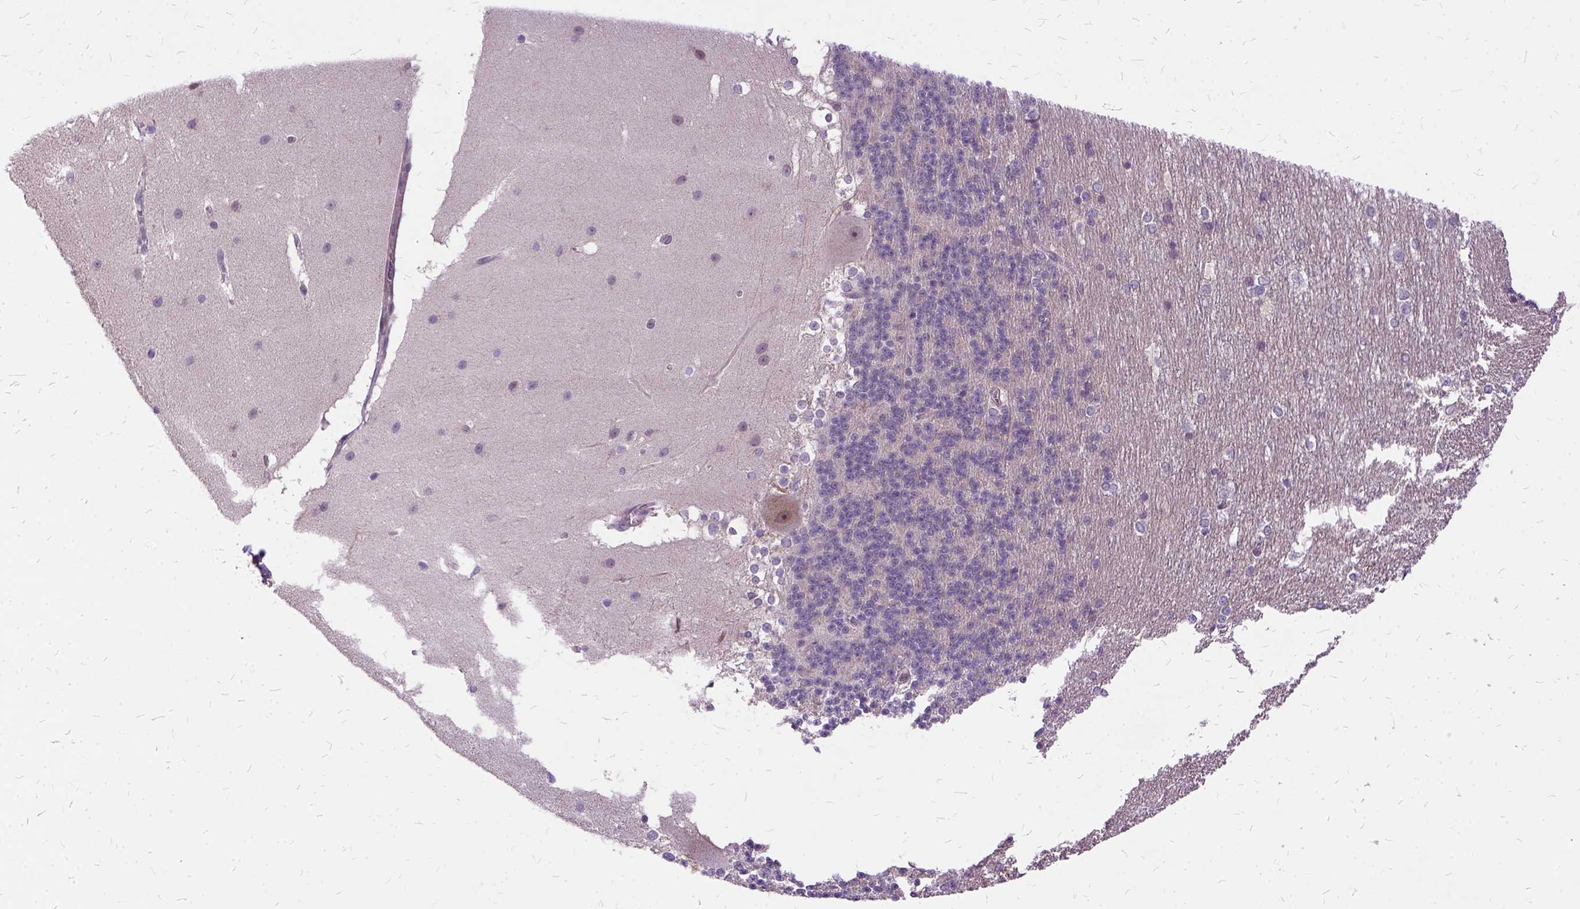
{"staining": {"intensity": "negative", "quantity": "none", "location": "none"}, "tissue": "cerebellum", "cell_type": "Cells in granular layer", "image_type": "normal", "snomed": [{"axis": "morphology", "description": "Normal tissue, NOS"}, {"axis": "topography", "description": "Cerebellum"}], "caption": "This is a histopathology image of immunohistochemistry (IHC) staining of normal cerebellum, which shows no expression in cells in granular layer. Nuclei are stained in blue.", "gene": "ILRUN", "patient": {"sex": "male", "age": 70}}